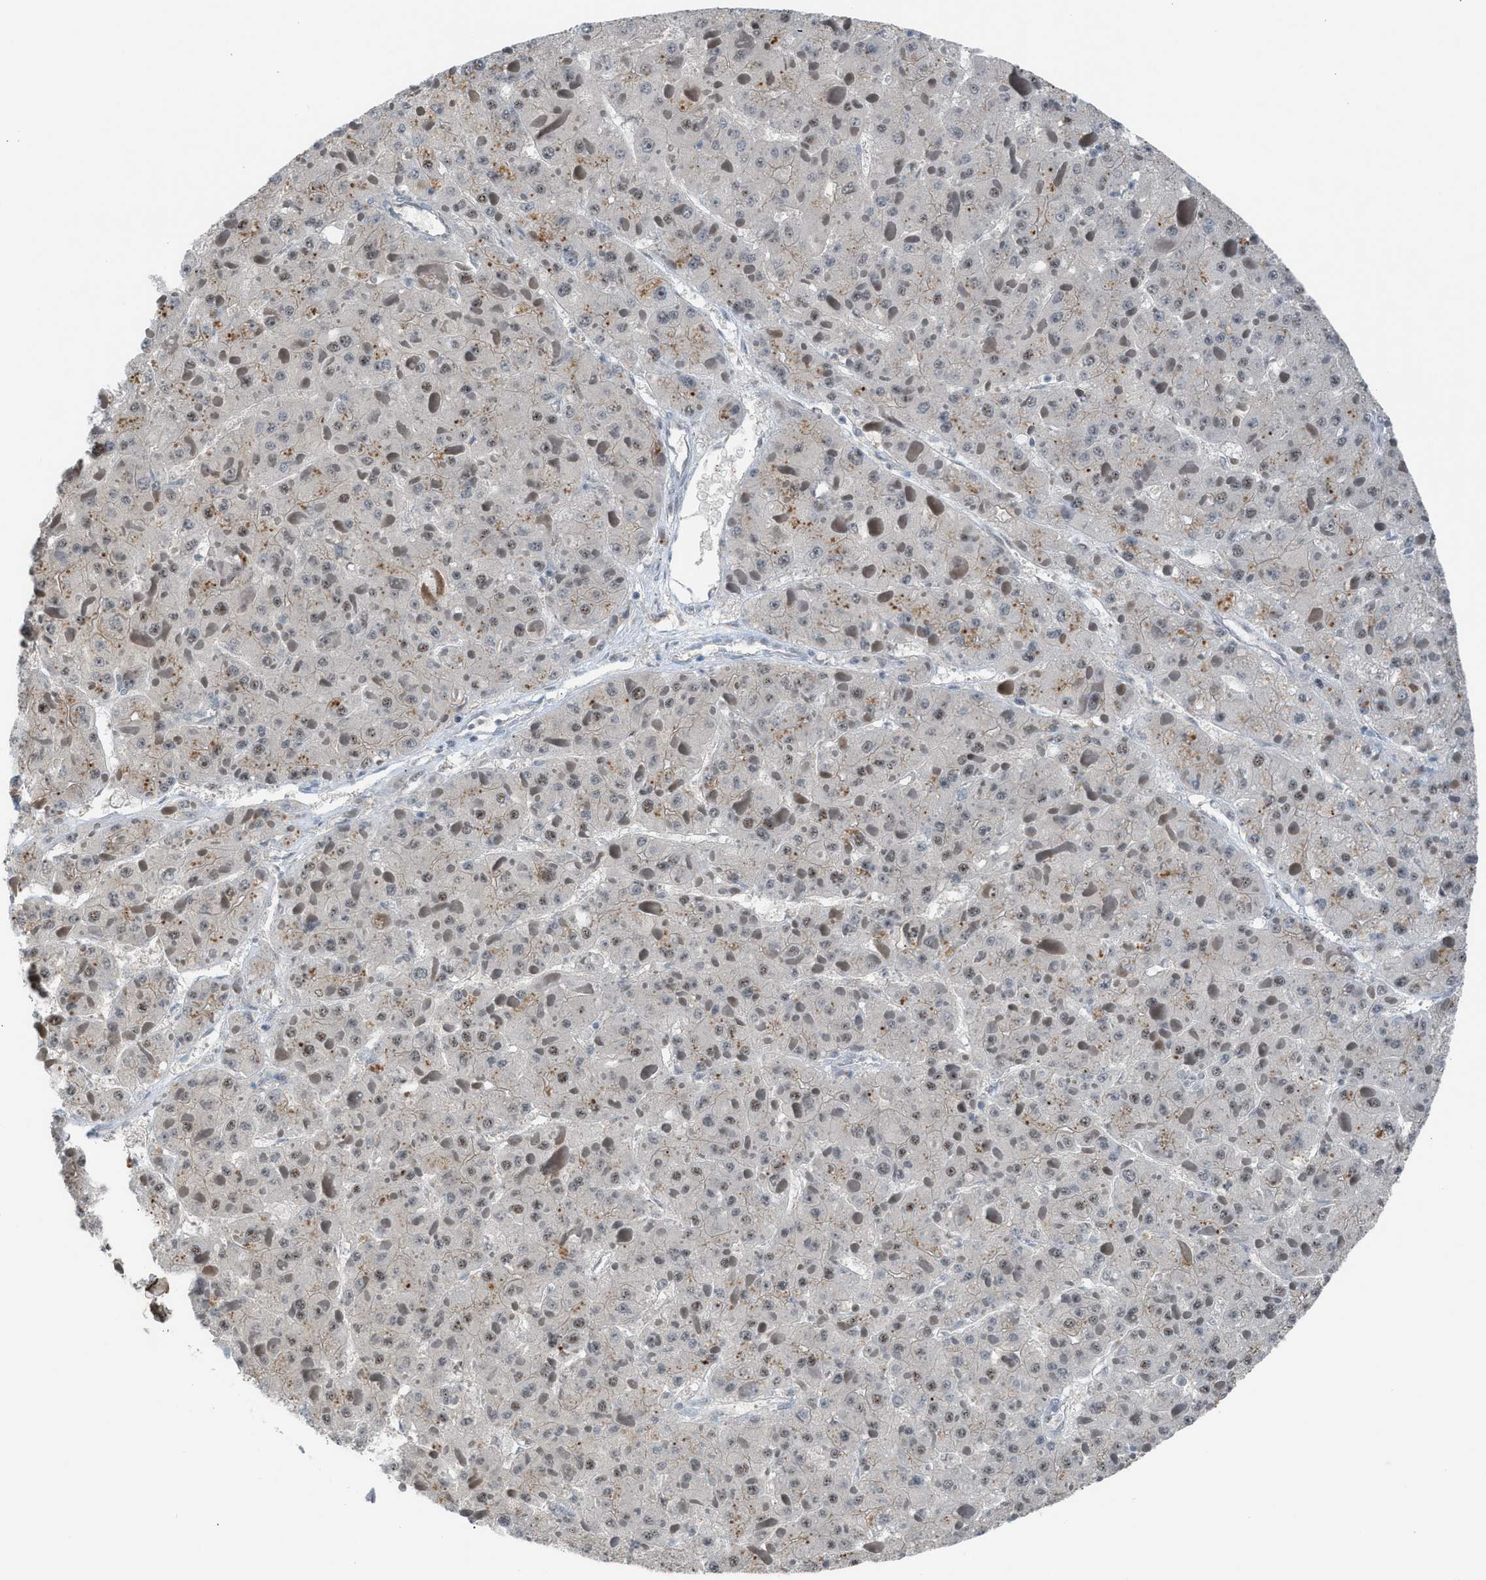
{"staining": {"intensity": "weak", "quantity": "<25%", "location": "nuclear"}, "tissue": "liver cancer", "cell_type": "Tumor cells", "image_type": "cancer", "snomed": [{"axis": "morphology", "description": "Carcinoma, Hepatocellular, NOS"}, {"axis": "topography", "description": "Liver"}], "caption": "Immunohistochemistry of human liver cancer (hepatocellular carcinoma) demonstrates no expression in tumor cells.", "gene": "CENPP", "patient": {"sex": "female", "age": 73}}